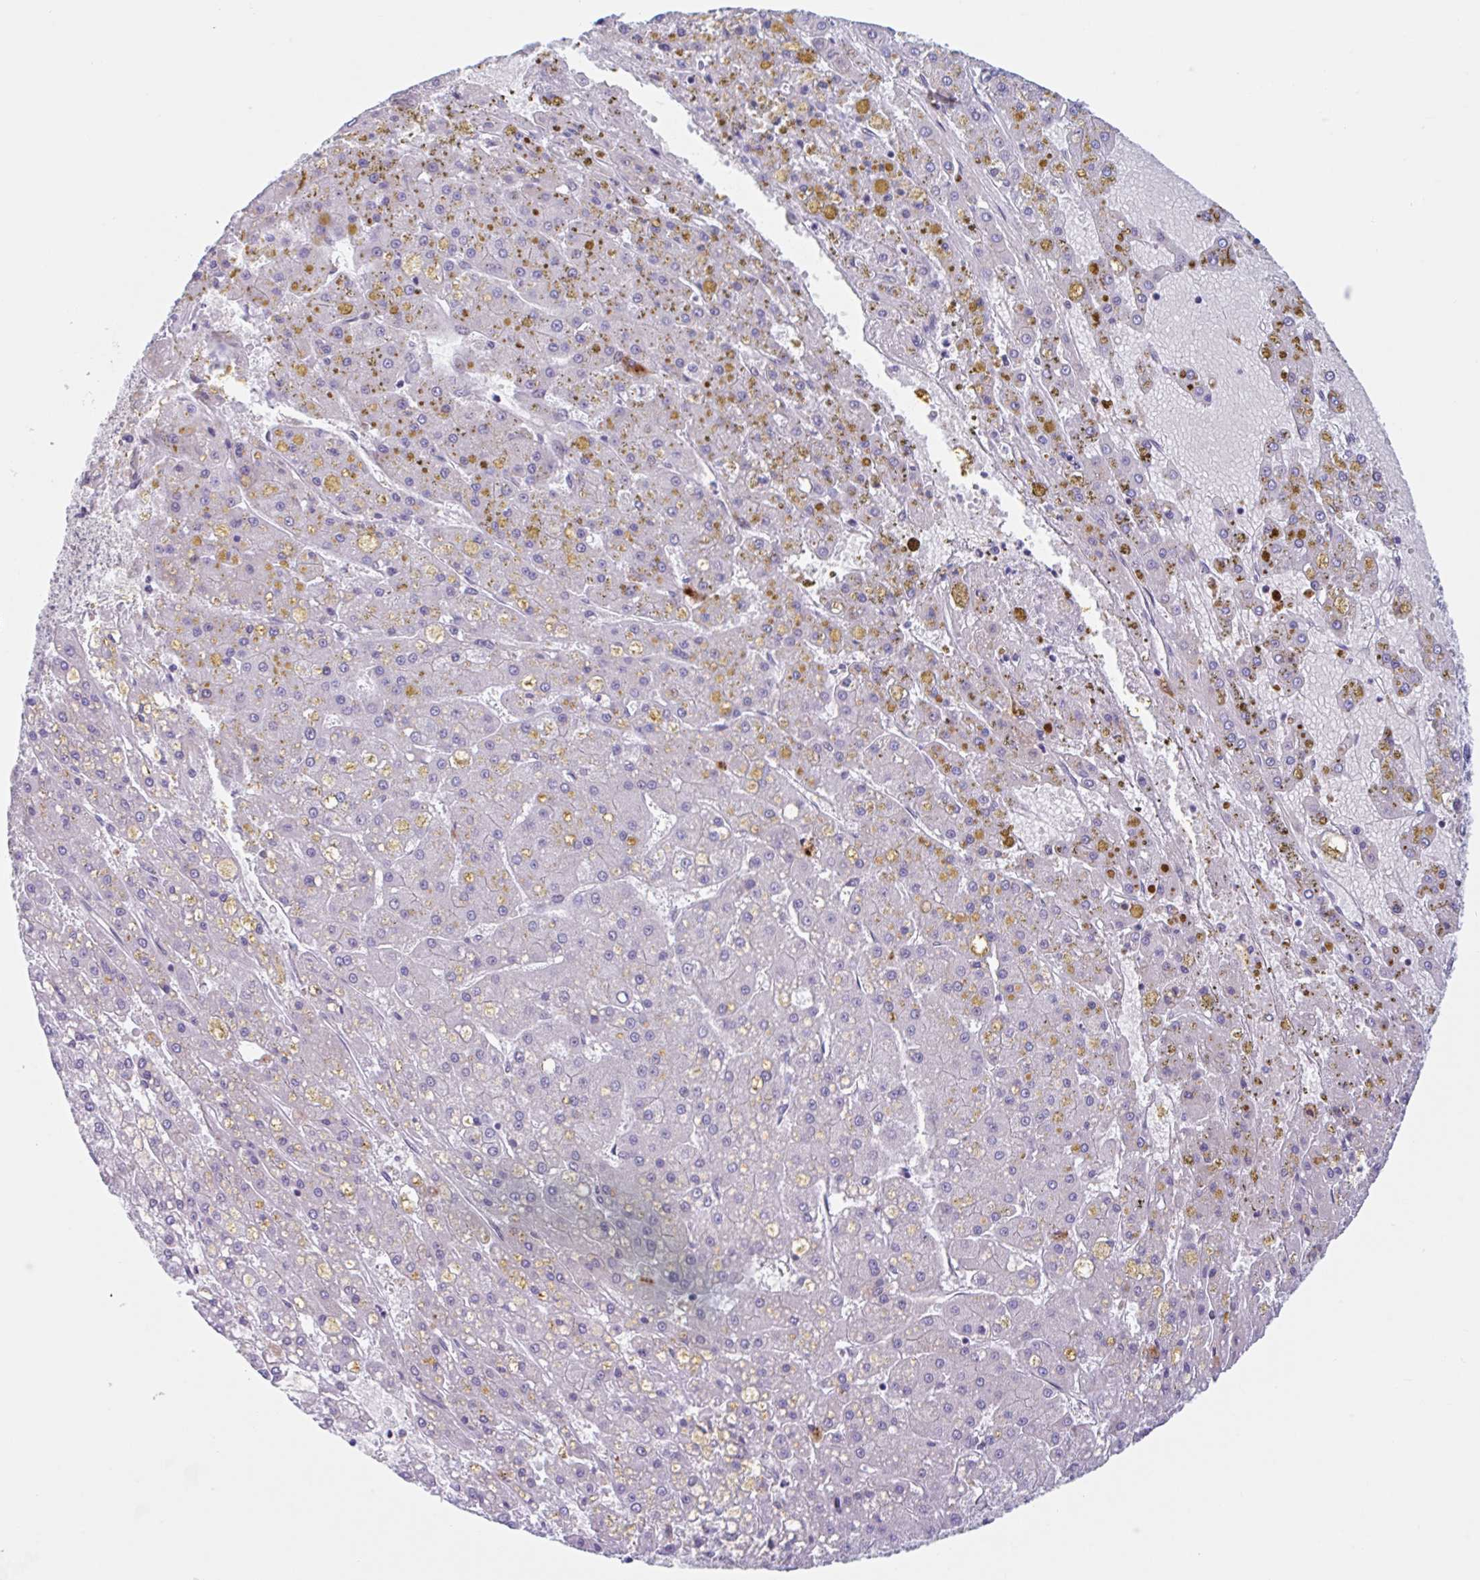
{"staining": {"intensity": "negative", "quantity": "none", "location": "none"}, "tissue": "liver cancer", "cell_type": "Tumor cells", "image_type": "cancer", "snomed": [{"axis": "morphology", "description": "Carcinoma, Hepatocellular, NOS"}, {"axis": "topography", "description": "Liver"}], "caption": "An immunohistochemistry micrograph of hepatocellular carcinoma (liver) is shown. There is no staining in tumor cells of hepatocellular carcinoma (liver).", "gene": "TMEM86A", "patient": {"sex": "male", "age": 67}}